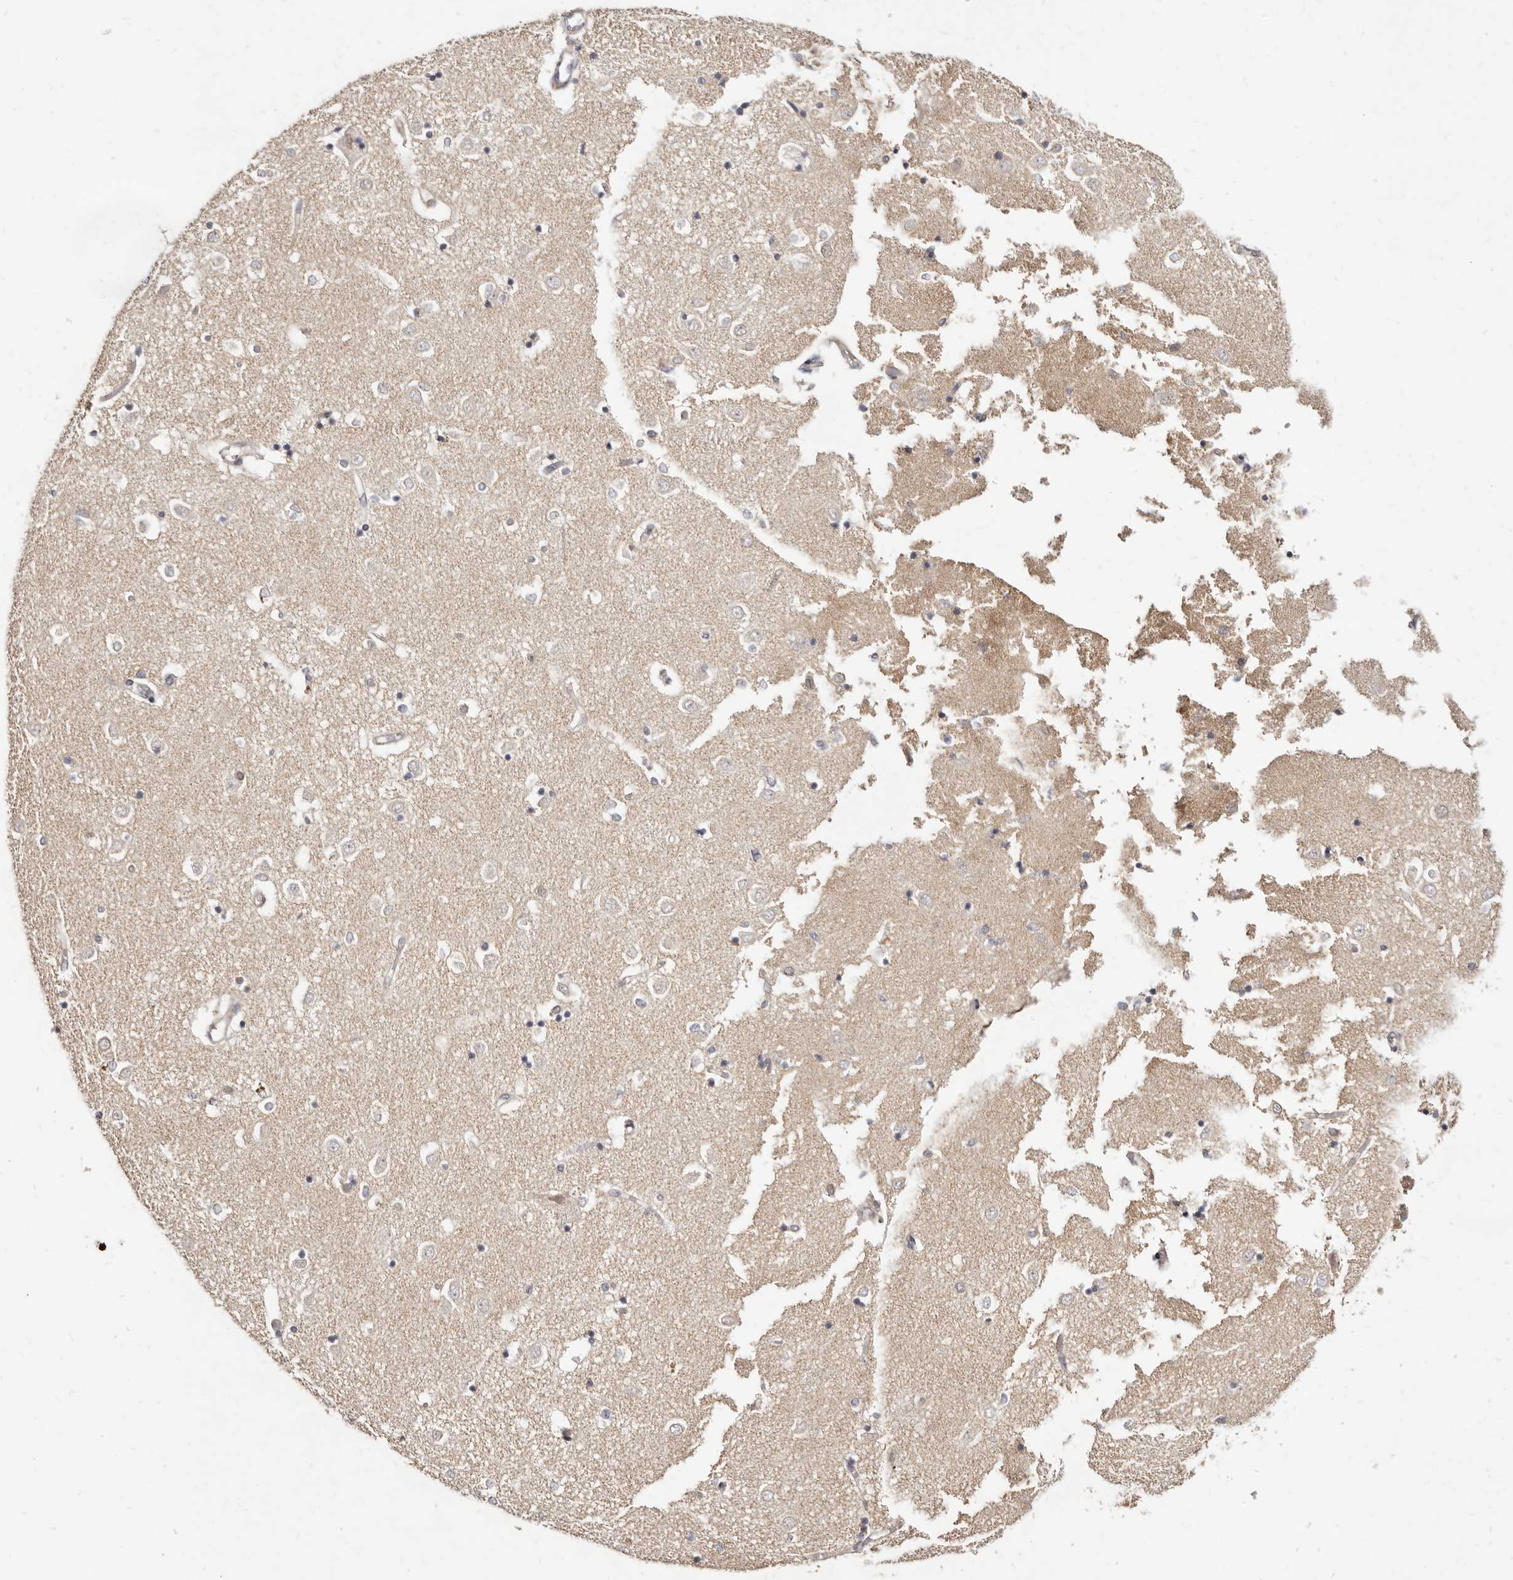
{"staining": {"intensity": "weak", "quantity": "<25%", "location": "nuclear"}, "tissue": "caudate", "cell_type": "Glial cells", "image_type": "normal", "snomed": [{"axis": "morphology", "description": "Normal tissue, NOS"}, {"axis": "topography", "description": "Lateral ventricle wall"}], "caption": "Caudate stained for a protein using immunohistochemistry (IHC) shows no positivity glial cells.", "gene": "LCORL", "patient": {"sex": "male", "age": 45}}